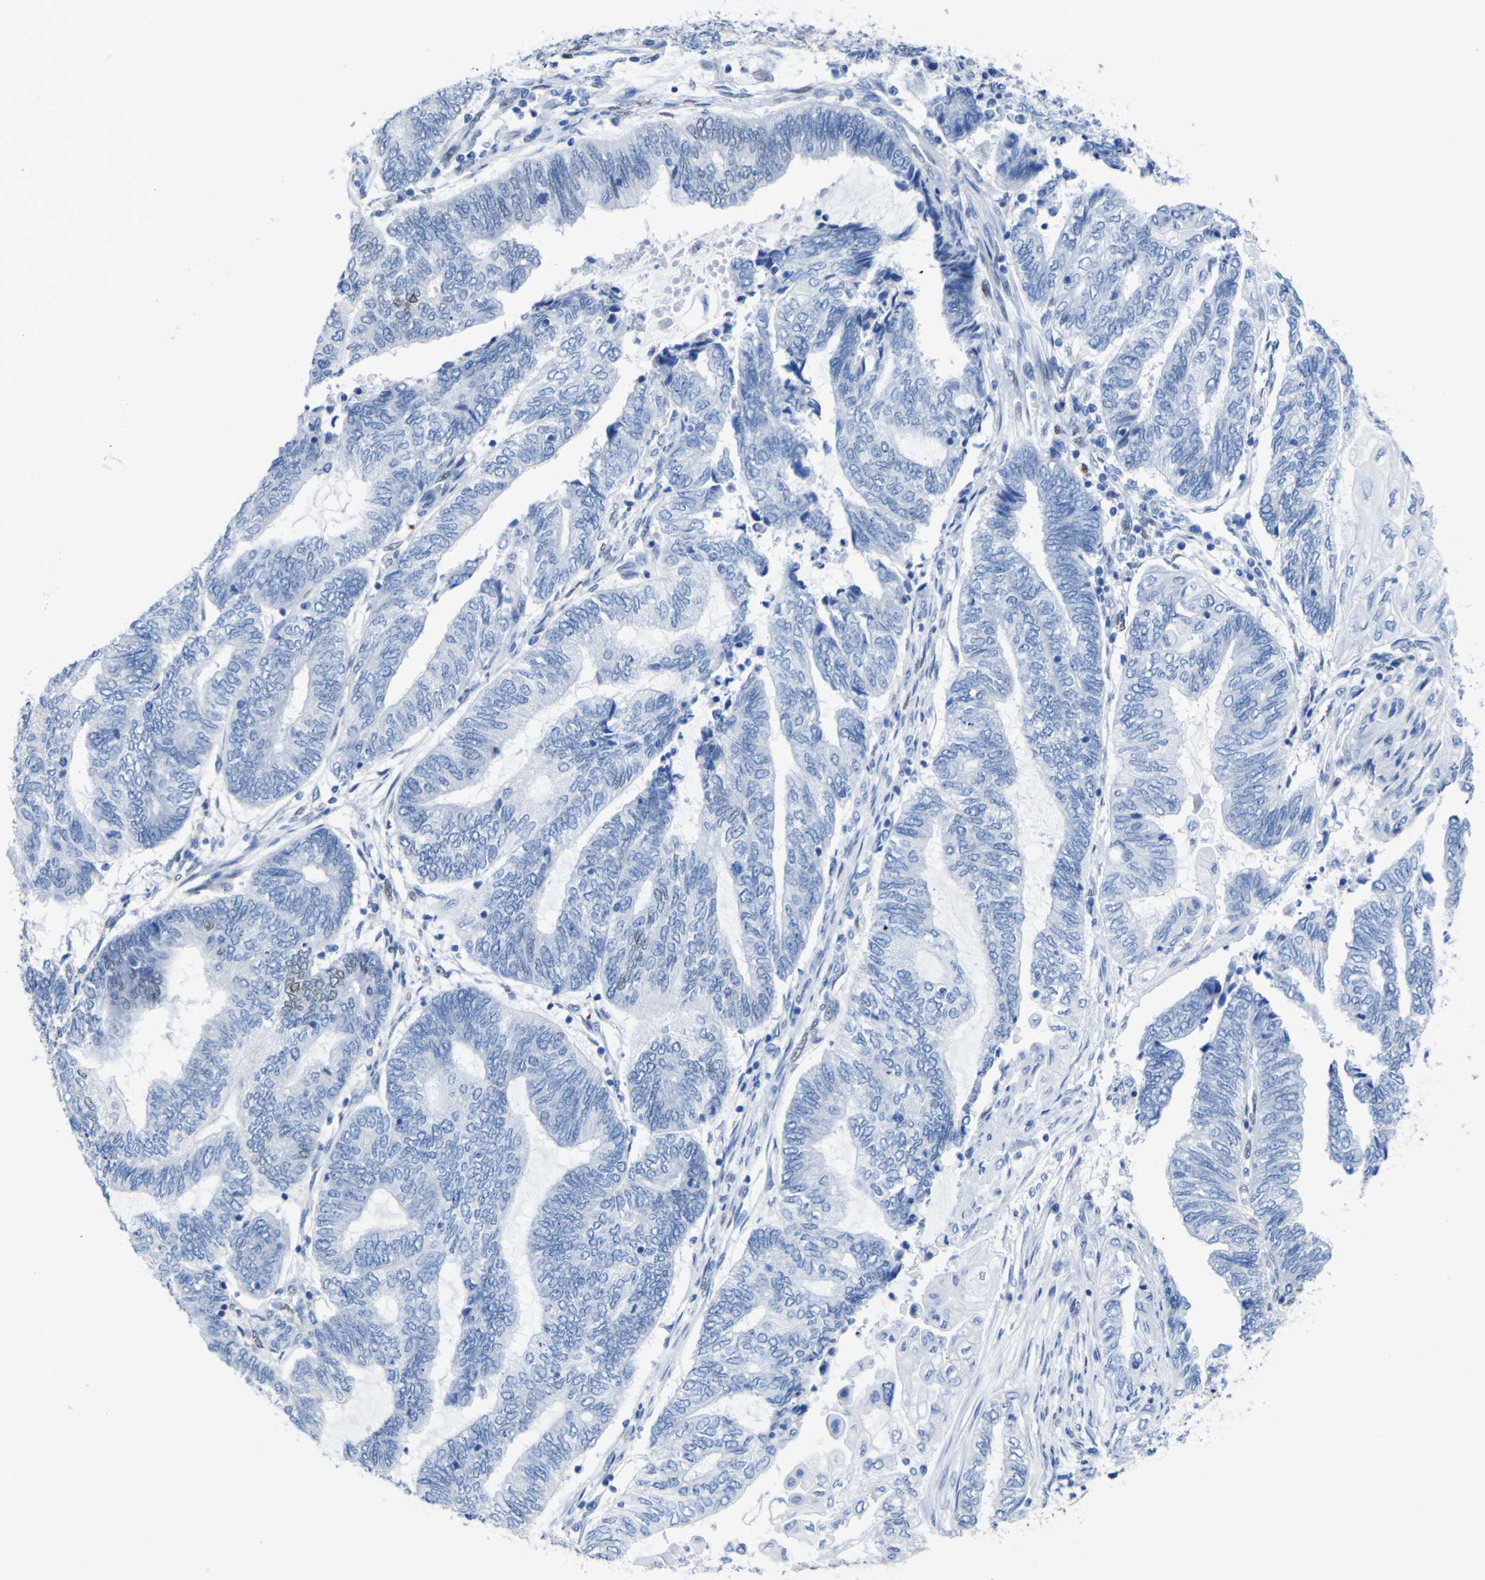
{"staining": {"intensity": "negative", "quantity": "none", "location": "none"}, "tissue": "endometrial cancer", "cell_type": "Tumor cells", "image_type": "cancer", "snomed": [{"axis": "morphology", "description": "Adenocarcinoma, NOS"}, {"axis": "topography", "description": "Uterus"}, {"axis": "topography", "description": "Endometrium"}], "caption": "Tumor cells show no significant expression in endometrial cancer (adenocarcinoma). Brightfield microscopy of IHC stained with DAB (3,3'-diaminobenzidine) (brown) and hematoxylin (blue), captured at high magnification.", "gene": "DACH1", "patient": {"sex": "female", "age": 70}}